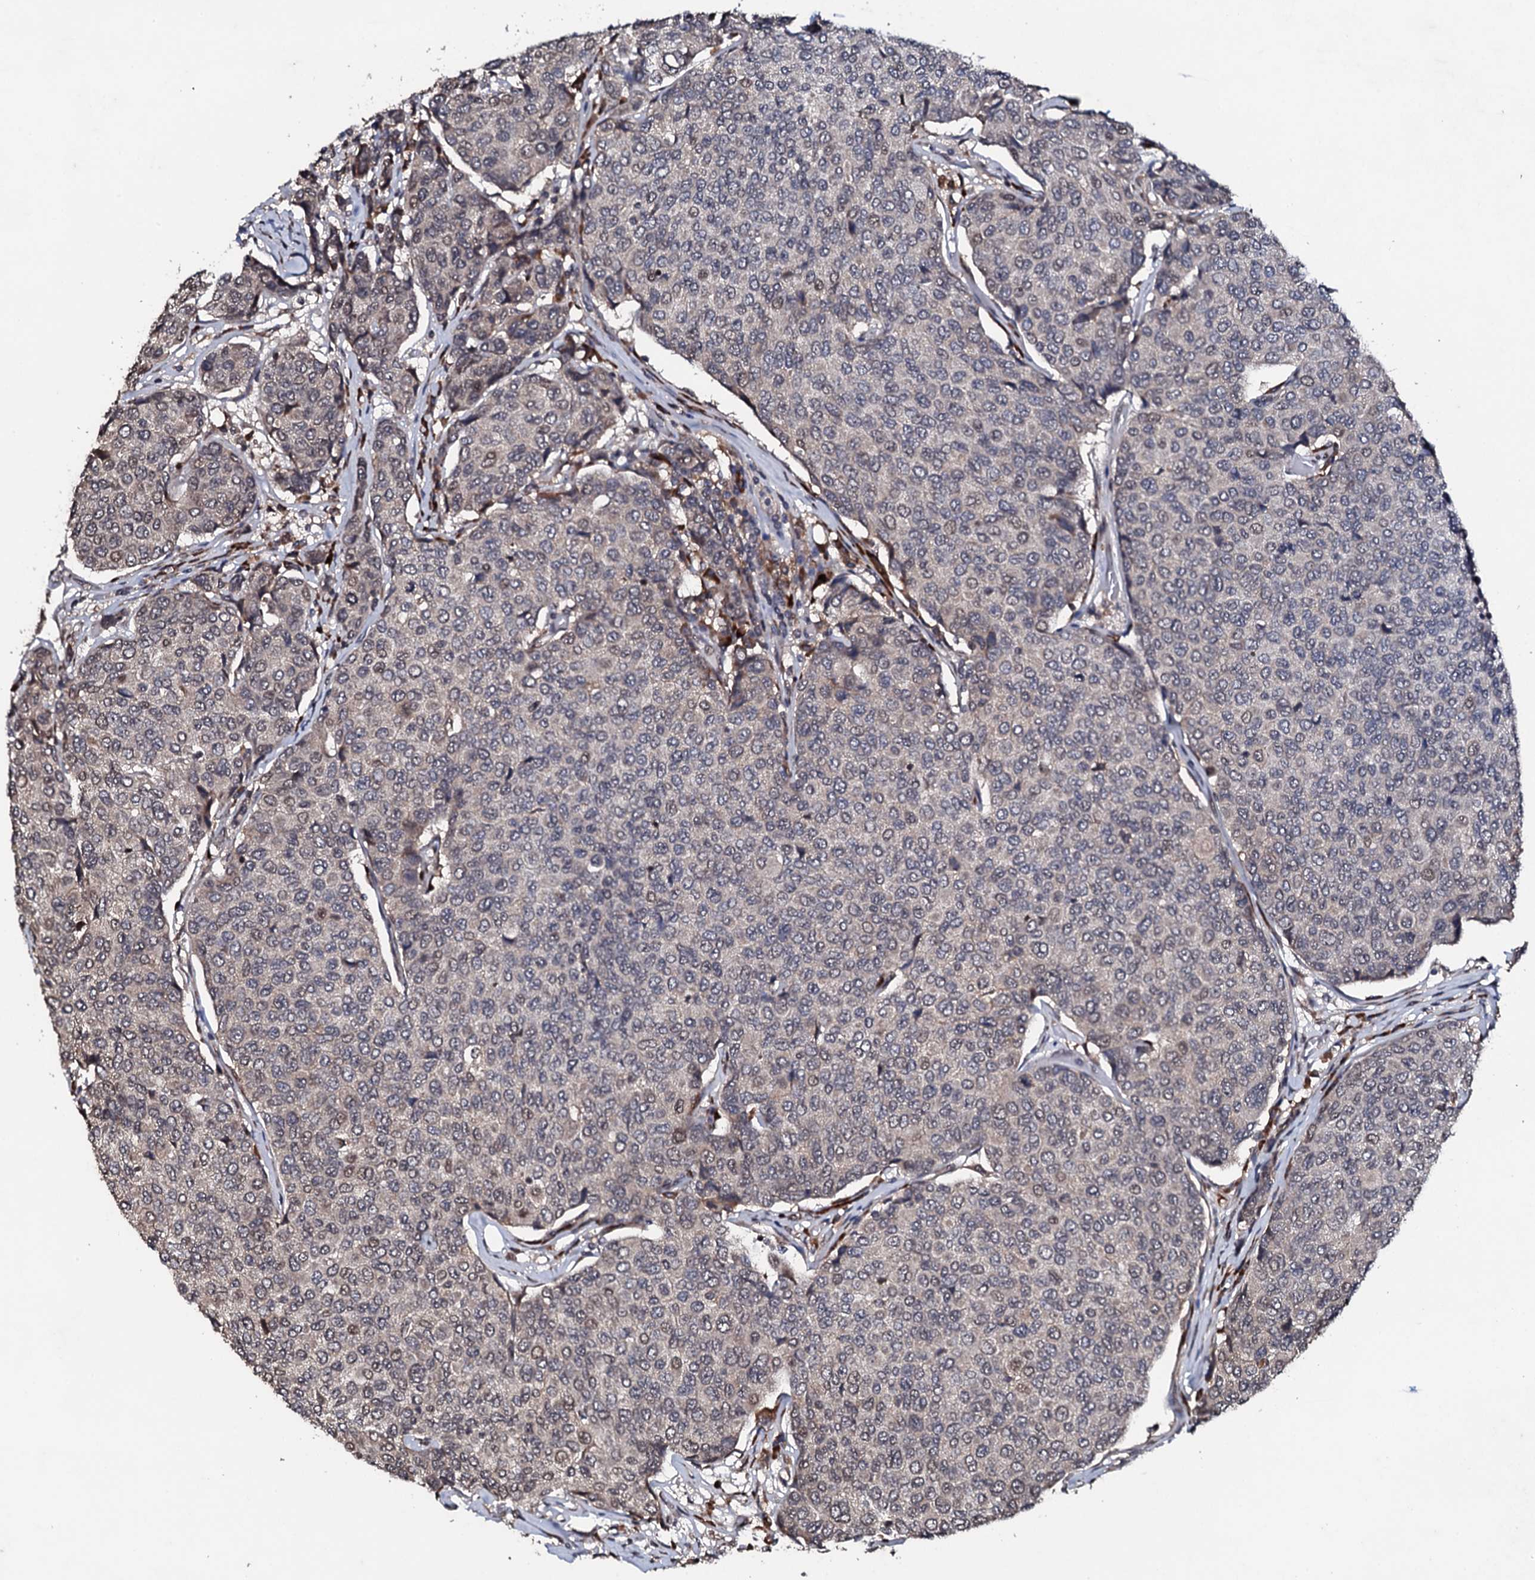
{"staining": {"intensity": "weak", "quantity": "<25%", "location": "nuclear"}, "tissue": "breast cancer", "cell_type": "Tumor cells", "image_type": "cancer", "snomed": [{"axis": "morphology", "description": "Duct carcinoma"}, {"axis": "topography", "description": "Breast"}], "caption": "A photomicrograph of breast cancer (invasive ductal carcinoma) stained for a protein demonstrates no brown staining in tumor cells.", "gene": "FAM111A", "patient": {"sex": "female", "age": 55}}